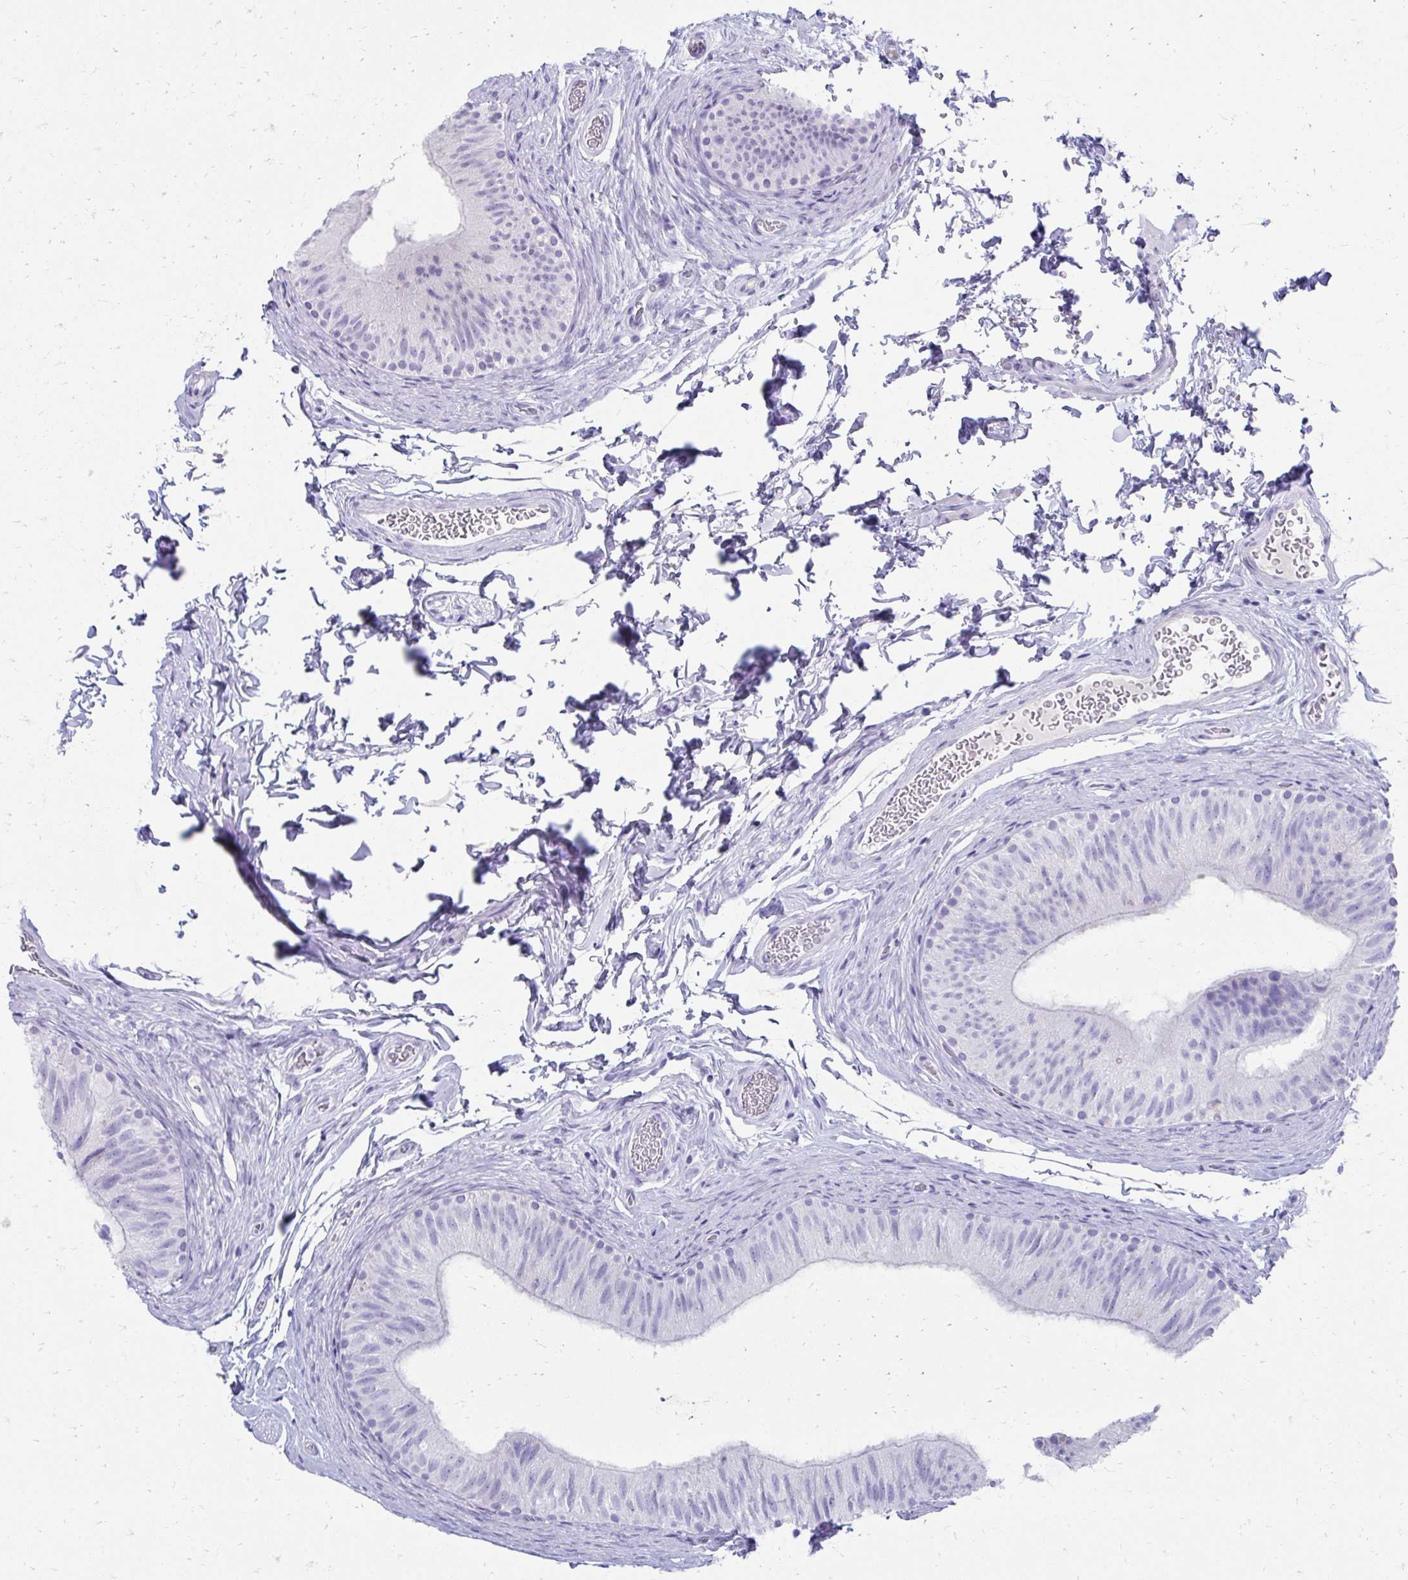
{"staining": {"intensity": "negative", "quantity": "none", "location": "none"}, "tissue": "epididymis", "cell_type": "Glandular cells", "image_type": "normal", "snomed": [{"axis": "morphology", "description": "Normal tissue, NOS"}, {"axis": "topography", "description": "Epididymis, spermatic cord, NOS"}, {"axis": "topography", "description": "Epididymis"}], "caption": "Immunohistochemistry (IHC) histopathology image of benign epididymis: human epididymis stained with DAB (3,3'-diaminobenzidine) reveals no significant protein staining in glandular cells.", "gene": "SEC14L3", "patient": {"sex": "male", "age": 31}}